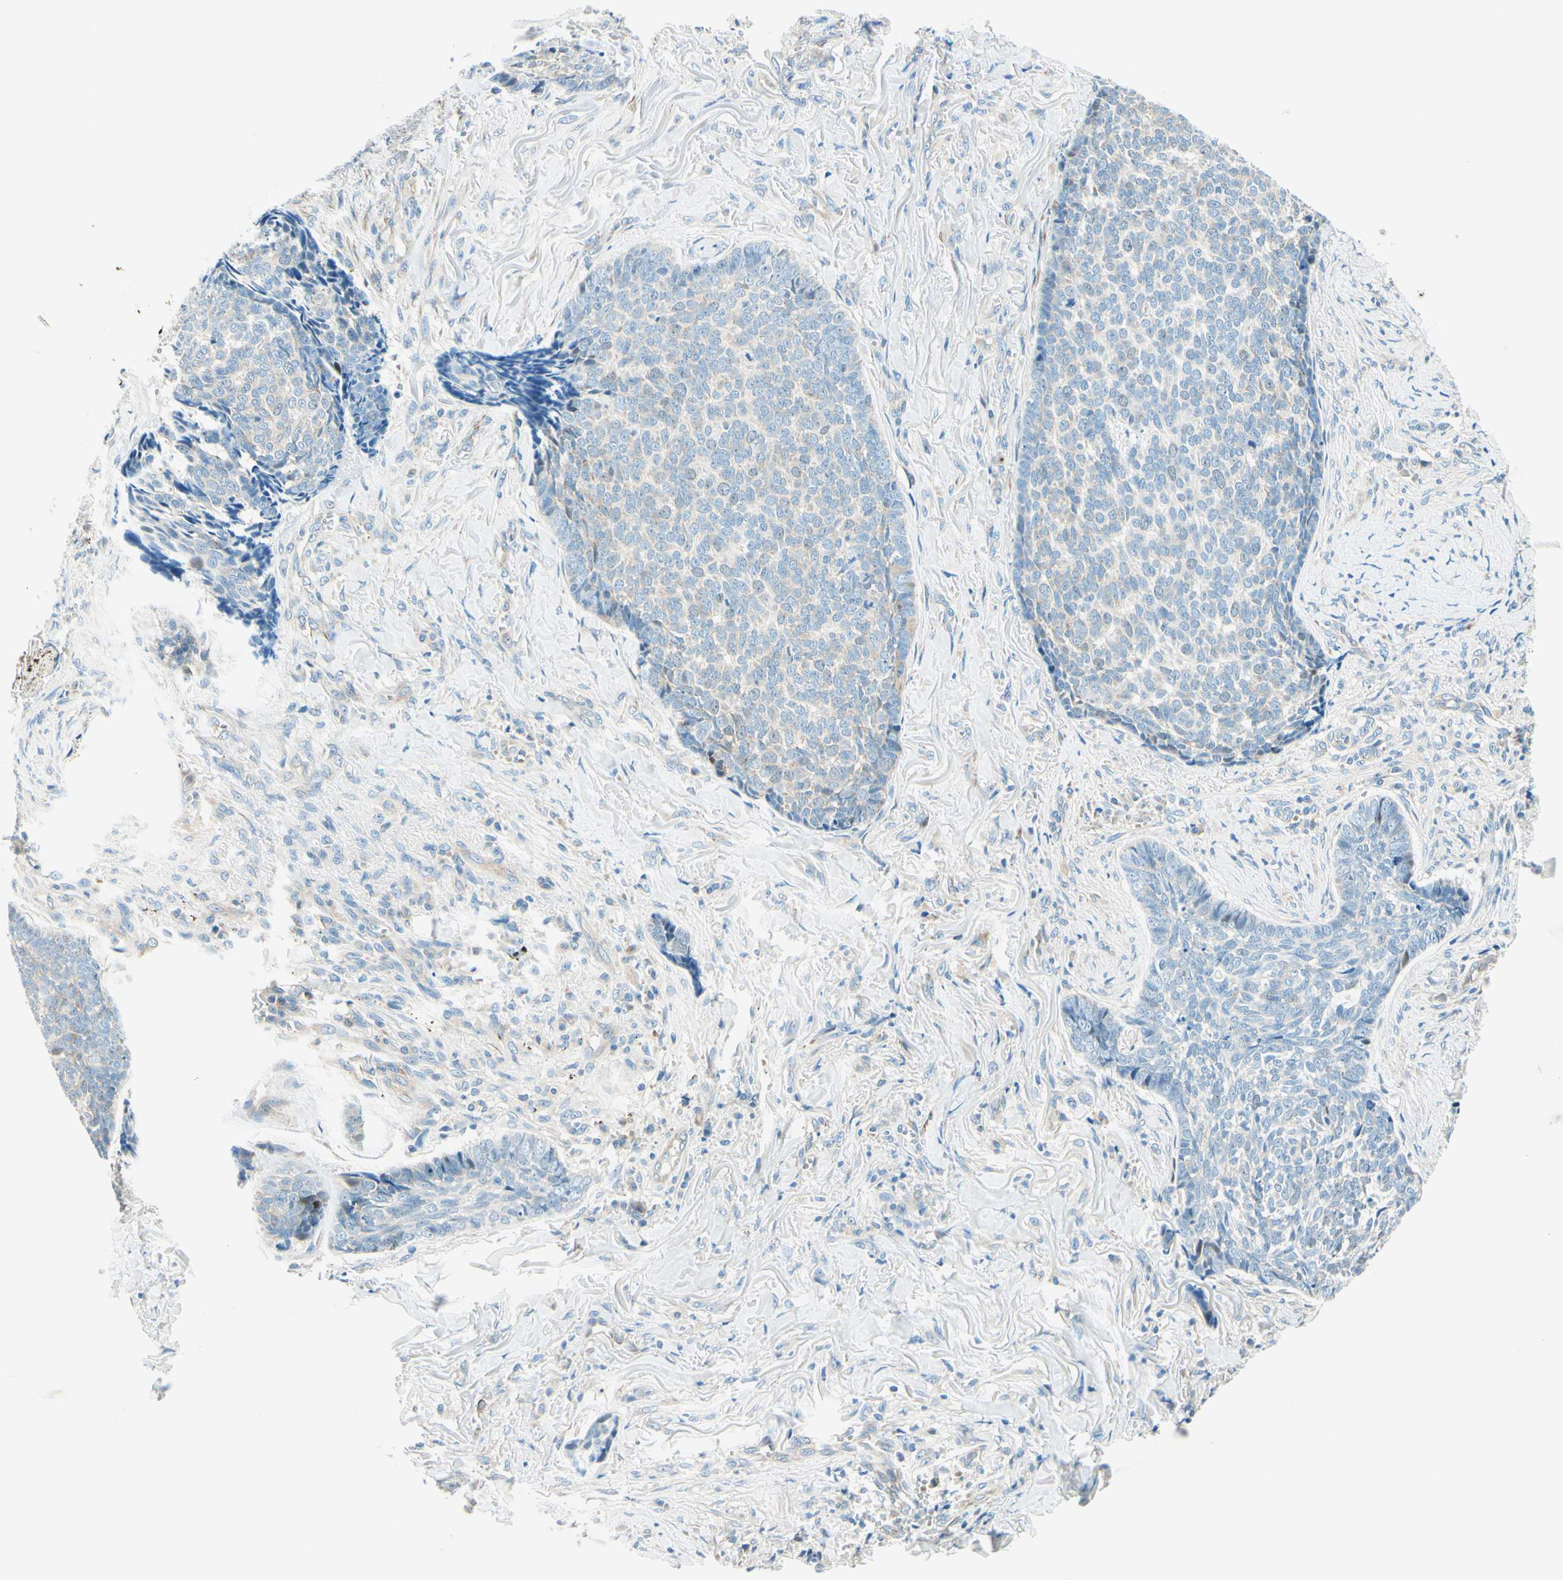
{"staining": {"intensity": "weak", "quantity": "<25%", "location": "cytoplasmic/membranous"}, "tissue": "skin cancer", "cell_type": "Tumor cells", "image_type": "cancer", "snomed": [{"axis": "morphology", "description": "Basal cell carcinoma"}, {"axis": "topography", "description": "Skin"}], "caption": "This is a photomicrograph of immunohistochemistry staining of skin cancer, which shows no expression in tumor cells.", "gene": "TAOK2", "patient": {"sex": "male", "age": 84}}